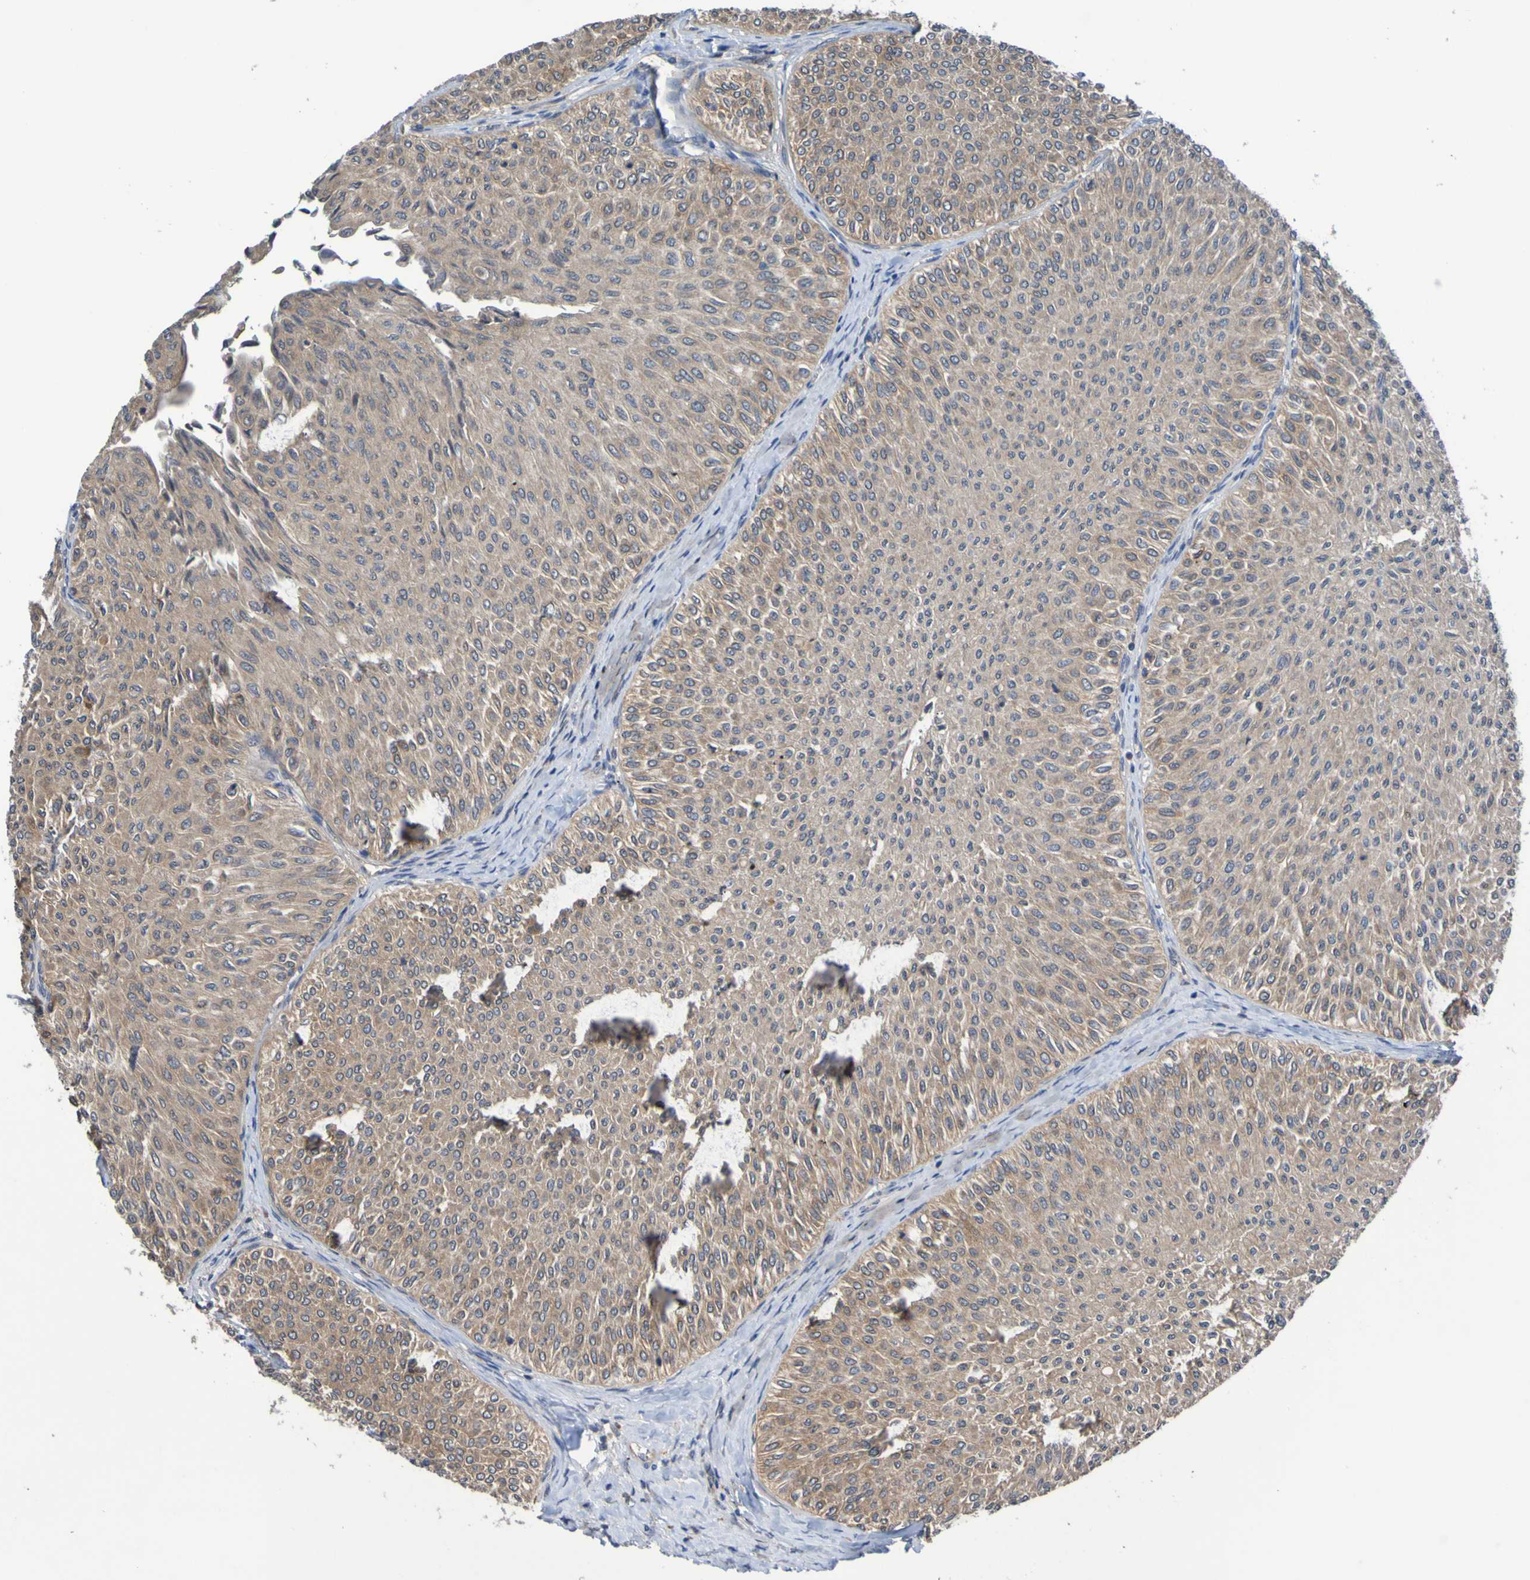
{"staining": {"intensity": "weak", "quantity": ">75%", "location": "cytoplasmic/membranous"}, "tissue": "urothelial cancer", "cell_type": "Tumor cells", "image_type": "cancer", "snomed": [{"axis": "morphology", "description": "Urothelial carcinoma, Low grade"}, {"axis": "topography", "description": "Urinary bladder"}], "caption": "Weak cytoplasmic/membranous protein staining is present in about >75% of tumor cells in urothelial cancer.", "gene": "SDK1", "patient": {"sex": "male", "age": 78}}